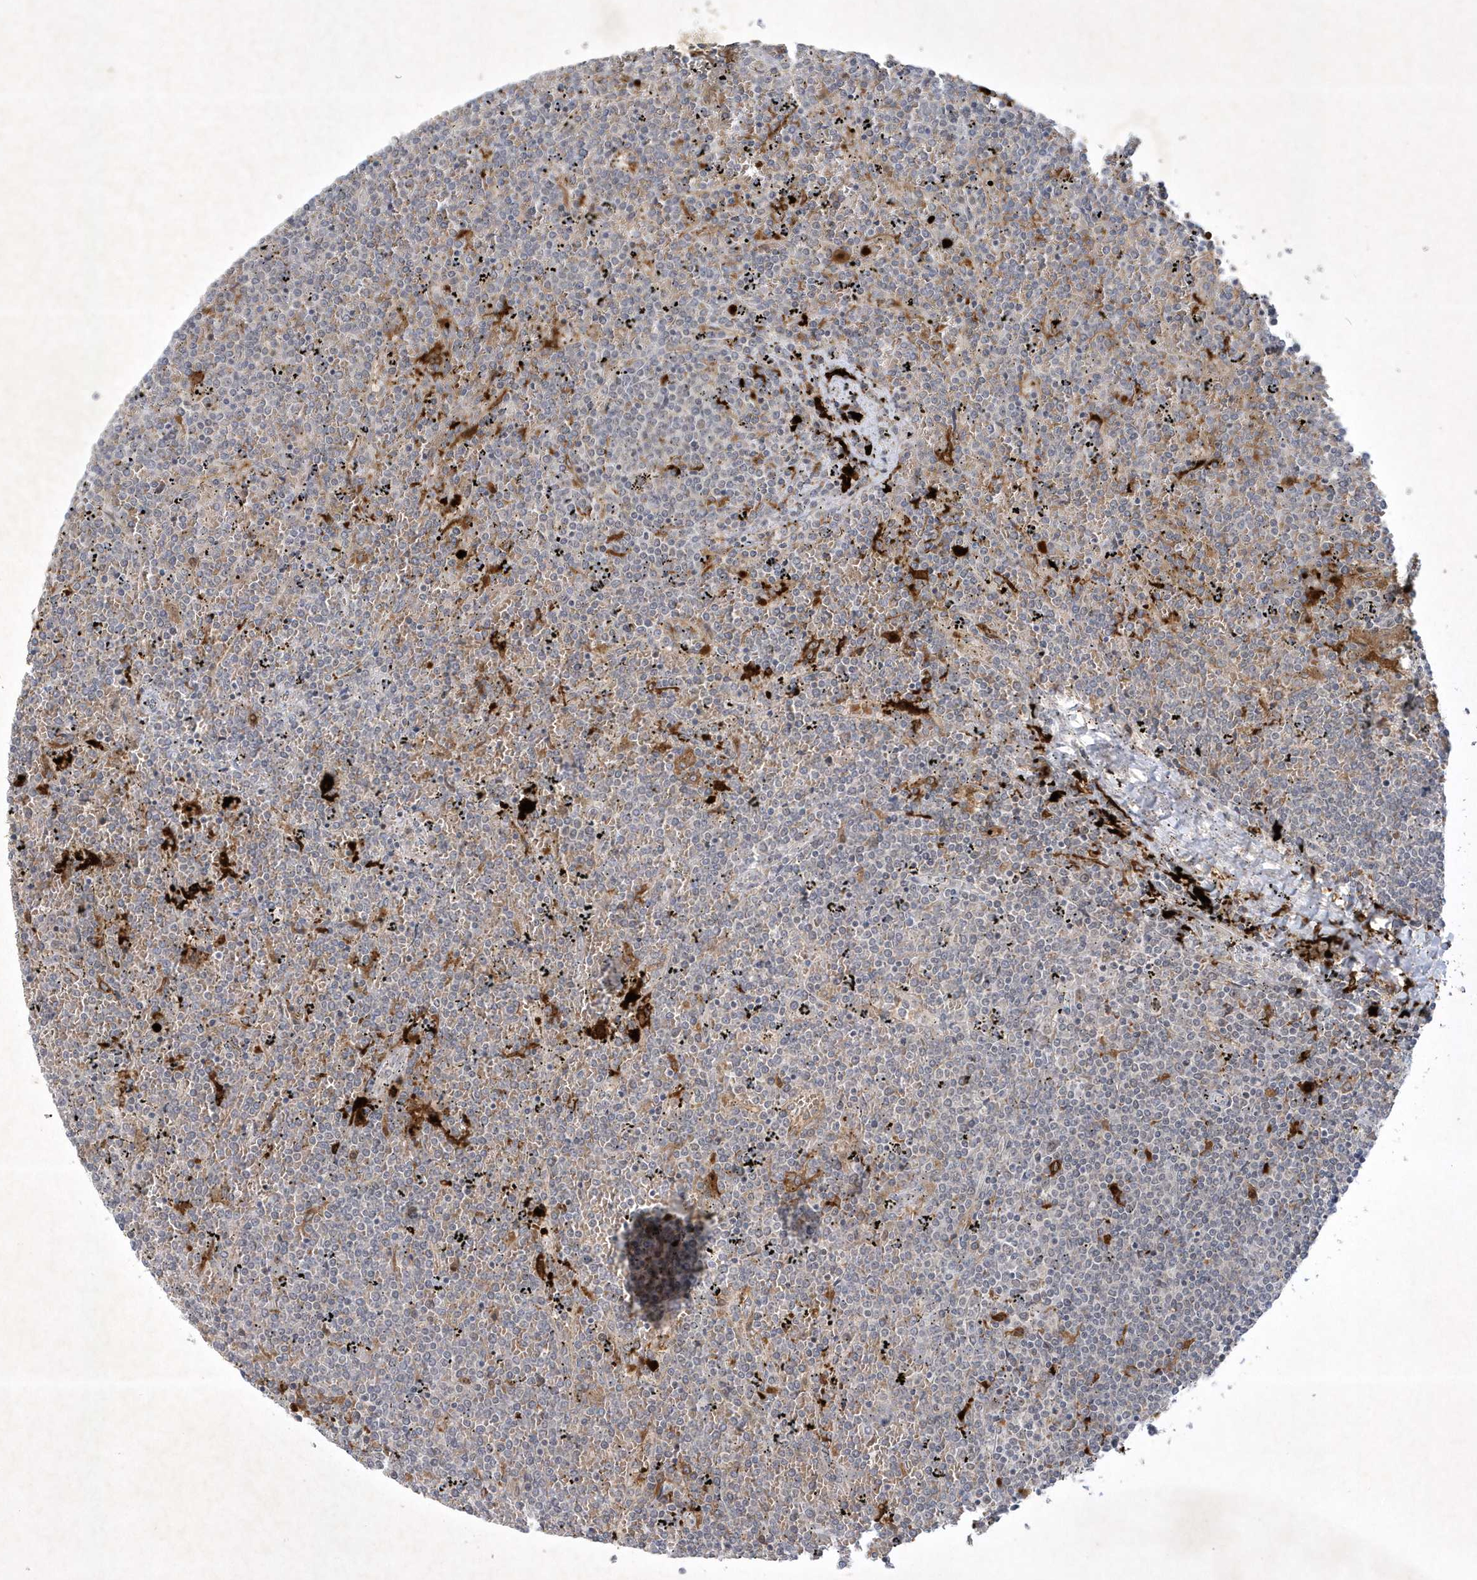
{"staining": {"intensity": "negative", "quantity": "none", "location": "none"}, "tissue": "lymphoma", "cell_type": "Tumor cells", "image_type": "cancer", "snomed": [{"axis": "morphology", "description": "Malignant lymphoma, non-Hodgkin's type, Low grade"}, {"axis": "topography", "description": "Spleen"}], "caption": "Tumor cells are negative for protein expression in human low-grade malignant lymphoma, non-Hodgkin's type.", "gene": "THG1L", "patient": {"sex": "female", "age": 19}}